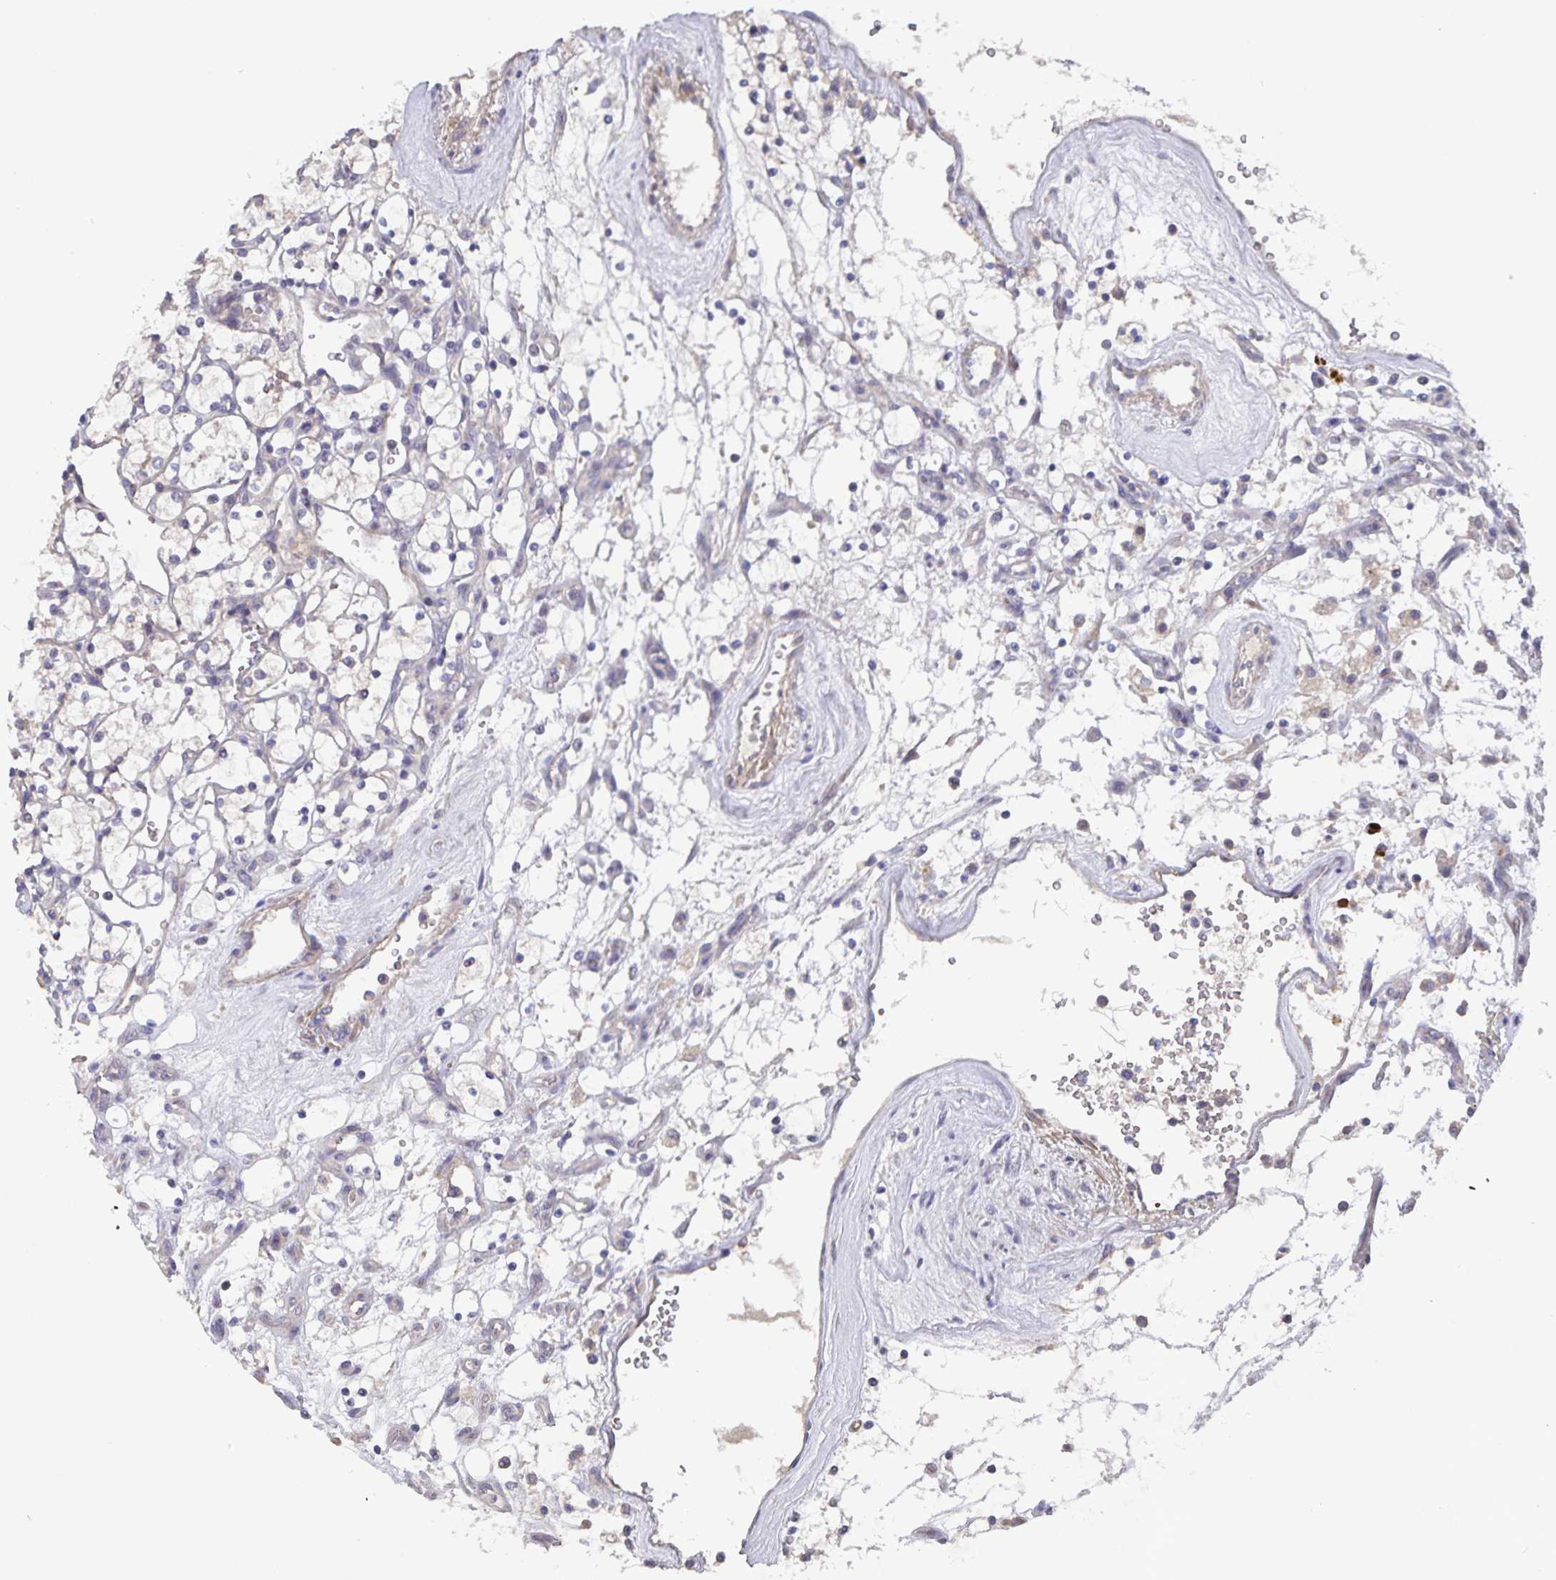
{"staining": {"intensity": "negative", "quantity": "none", "location": "none"}, "tissue": "renal cancer", "cell_type": "Tumor cells", "image_type": "cancer", "snomed": [{"axis": "morphology", "description": "Adenocarcinoma, NOS"}, {"axis": "topography", "description": "Kidney"}], "caption": "Tumor cells show no significant staining in renal adenocarcinoma.", "gene": "FBXL16", "patient": {"sex": "female", "age": 69}}